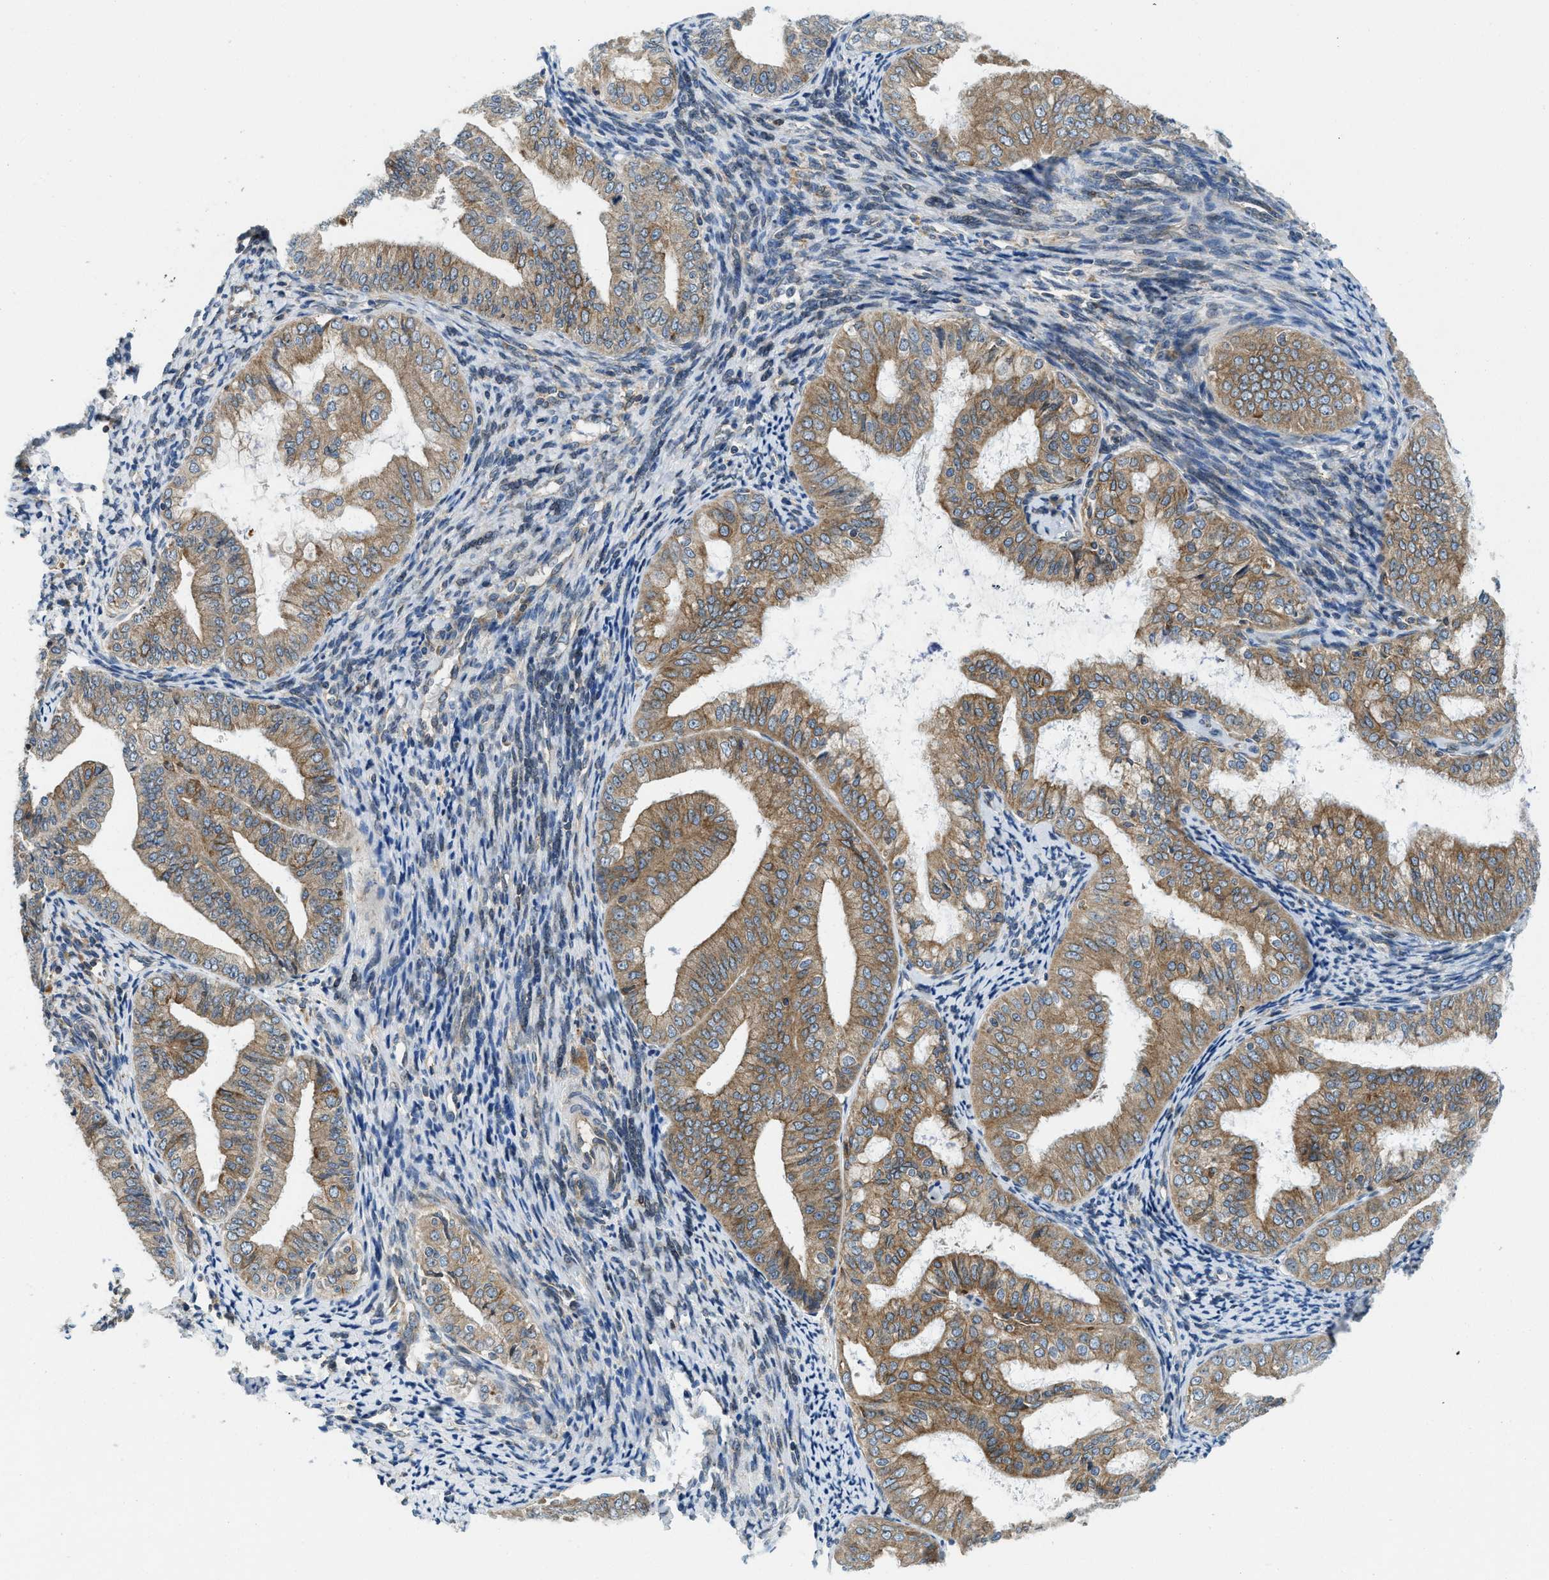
{"staining": {"intensity": "moderate", "quantity": ">75%", "location": "cytoplasmic/membranous"}, "tissue": "endometrial cancer", "cell_type": "Tumor cells", "image_type": "cancer", "snomed": [{"axis": "morphology", "description": "Adenocarcinoma, NOS"}, {"axis": "topography", "description": "Endometrium"}], "caption": "Immunohistochemical staining of human adenocarcinoma (endometrial) shows medium levels of moderate cytoplasmic/membranous protein expression in about >75% of tumor cells.", "gene": "BCAP31", "patient": {"sex": "female", "age": 63}}